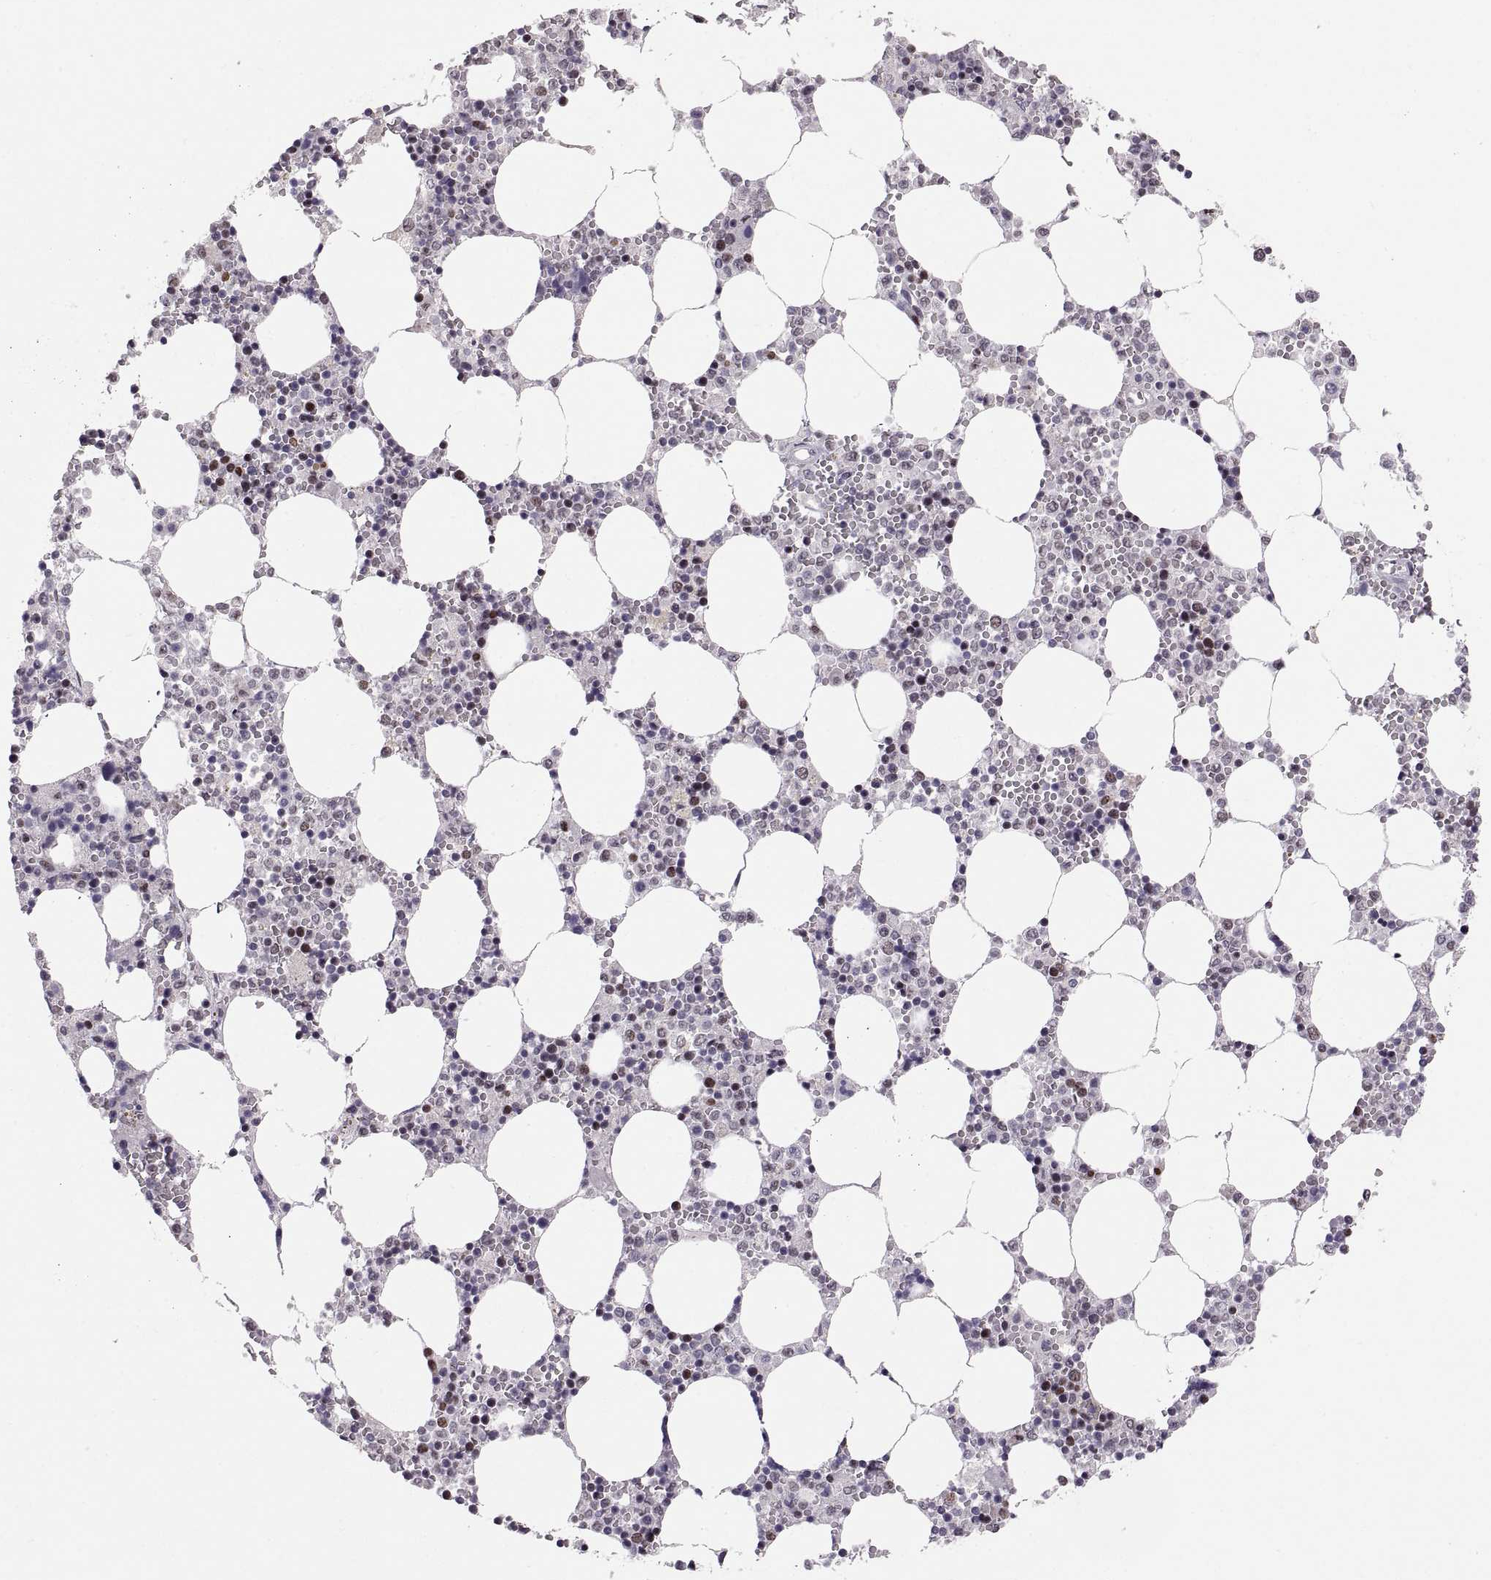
{"staining": {"intensity": "moderate", "quantity": "<25%", "location": "nuclear"}, "tissue": "bone marrow", "cell_type": "Hematopoietic cells", "image_type": "normal", "snomed": [{"axis": "morphology", "description": "Normal tissue, NOS"}, {"axis": "topography", "description": "Bone marrow"}], "caption": "Brown immunohistochemical staining in unremarkable human bone marrow demonstrates moderate nuclear positivity in approximately <25% of hematopoietic cells. Immunohistochemistry stains the protein in brown and the nuclei are stained blue.", "gene": "SNAI1", "patient": {"sex": "female", "age": 64}}